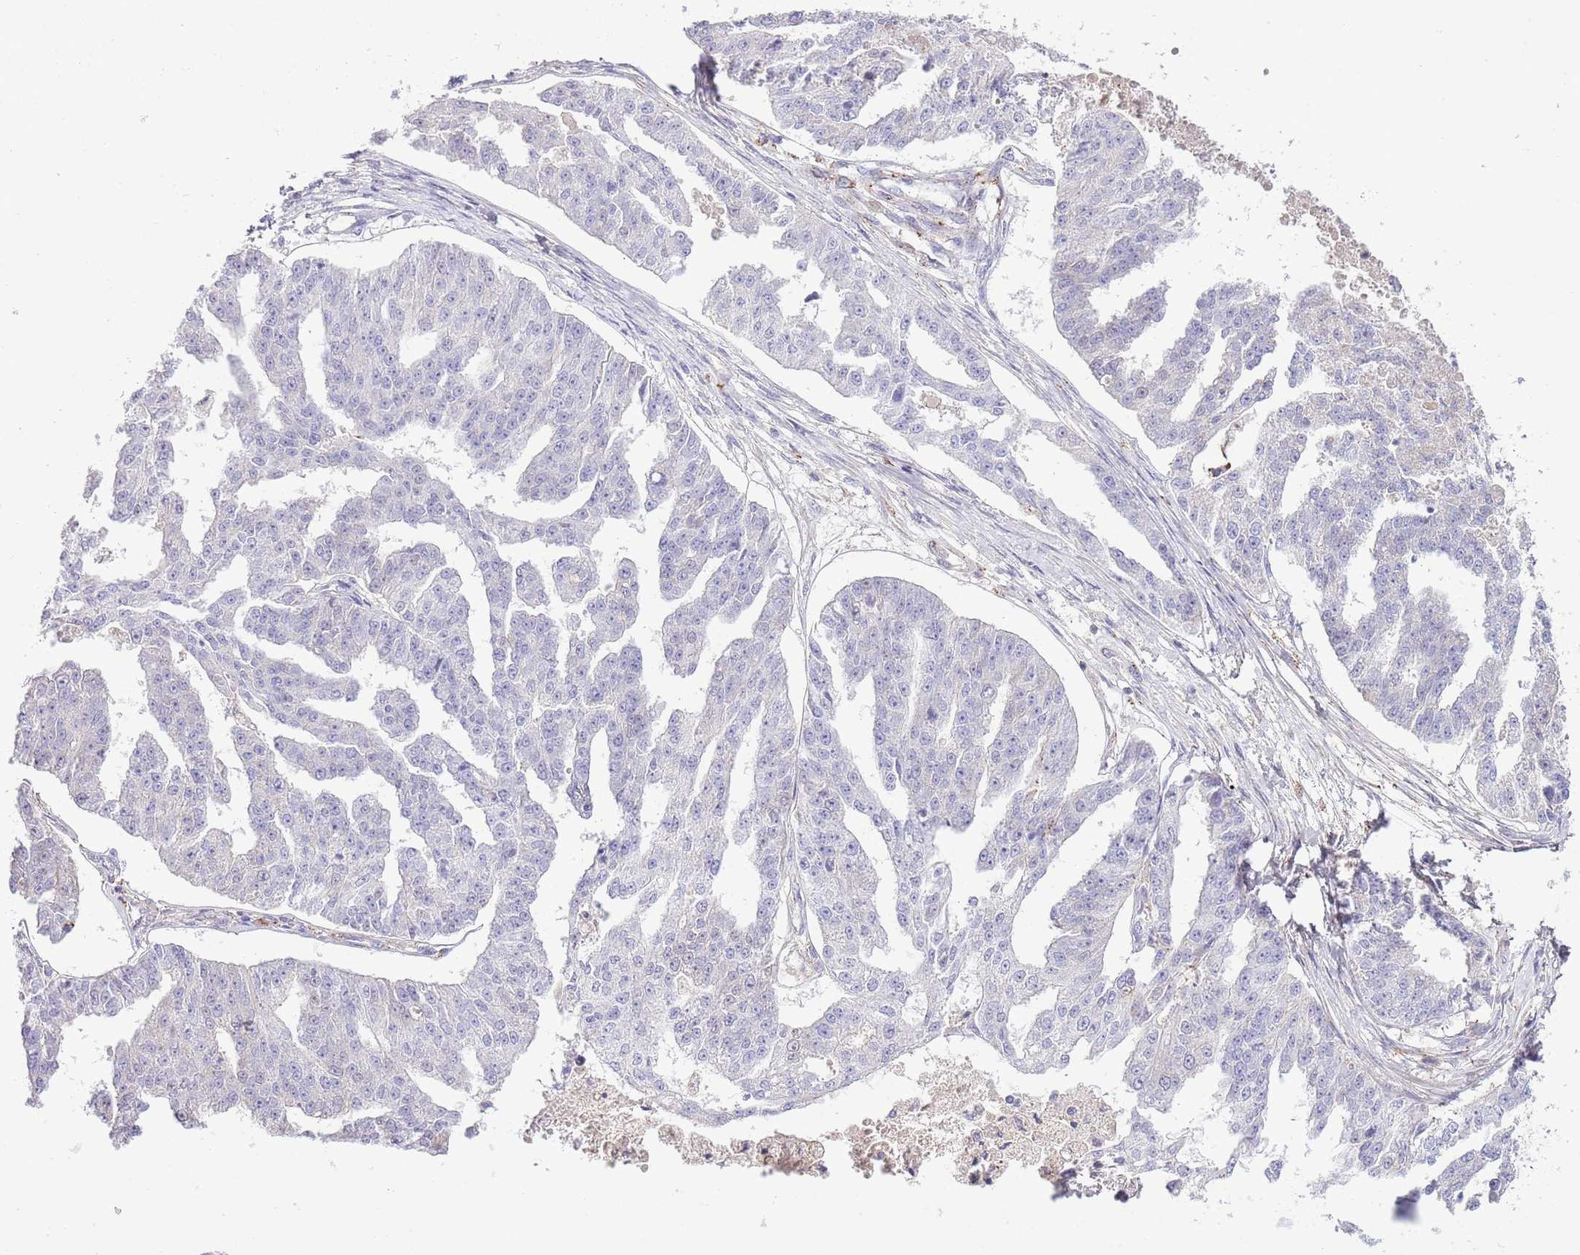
{"staining": {"intensity": "negative", "quantity": "none", "location": "none"}, "tissue": "ovarian cancer", "cell_type": "Tumor cells", "image_type": "cancer", "snomed": [{"axis": "morphology", "description": "Cystadenocarcinoma, serous, NOS"}, {"axis": "topography", "description": "Ovary"}], "caption": "High power microscopy histopathology image of an immunohistochemistry (IHC) image of ovarian cancer, revealing no significant positivity in tumor cells.", "gene": "ABHD17A", "patient": {"sex": "female", "age": 58}}